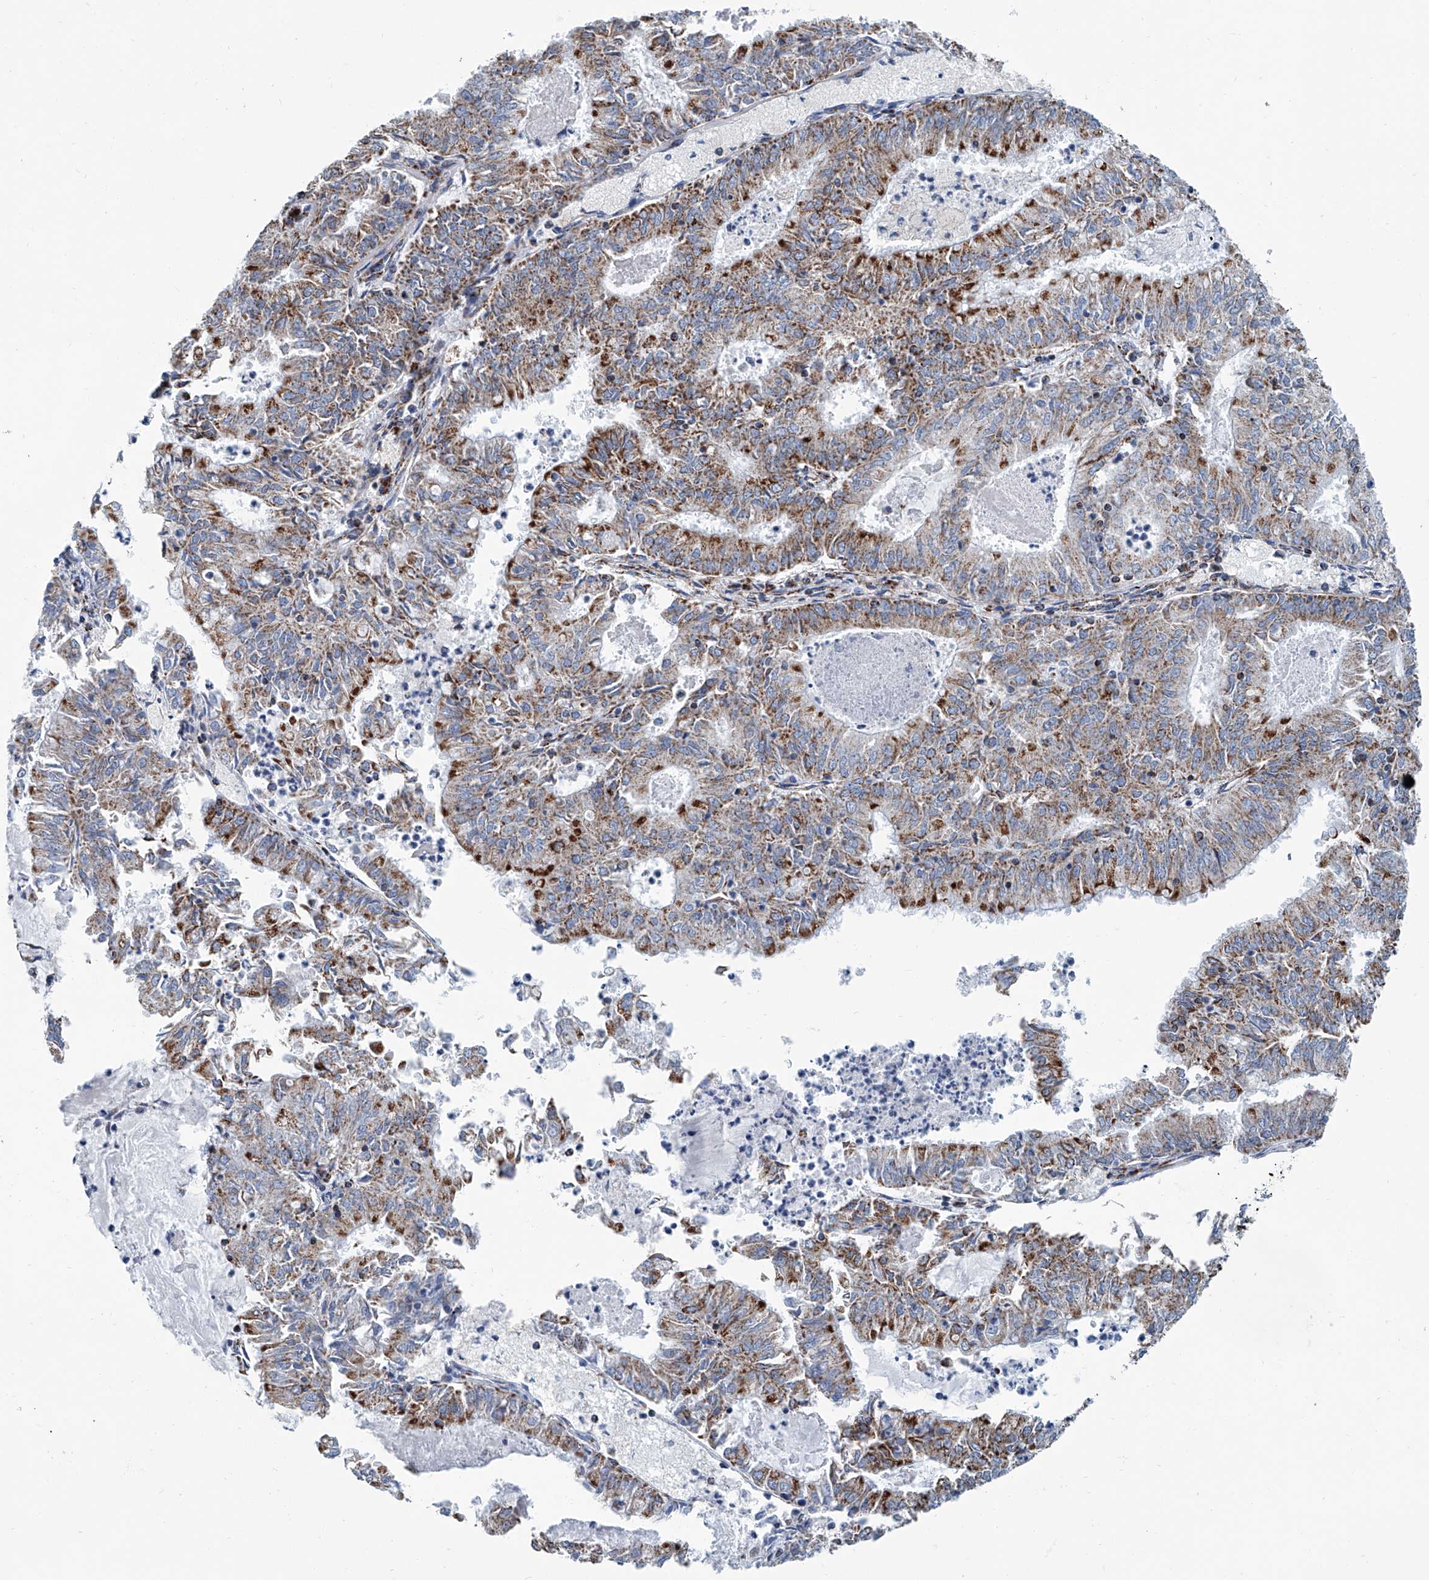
{"staining": {"intensity": "moderate", "quantity": ">75%", "location": "cytoplasmic/membranous"}, "tissue": "endometrial cancer", "cell_type": "Tumor cells", "image_type": "cancer", "snomed": [{"axis": "morphology", "description": "Adenocarcinoma, NOS"}, {"axis": "topography", "description": "Endometrium"}], "caption": "A medium amount of moderate cytoplasmic/membranous expression is appreciated in about >75% of tumor cells in adenocarcinoma (endometrial) tissue.", "gene": "MT-ND1", "patient": {"sex": "female", "age": 57}}